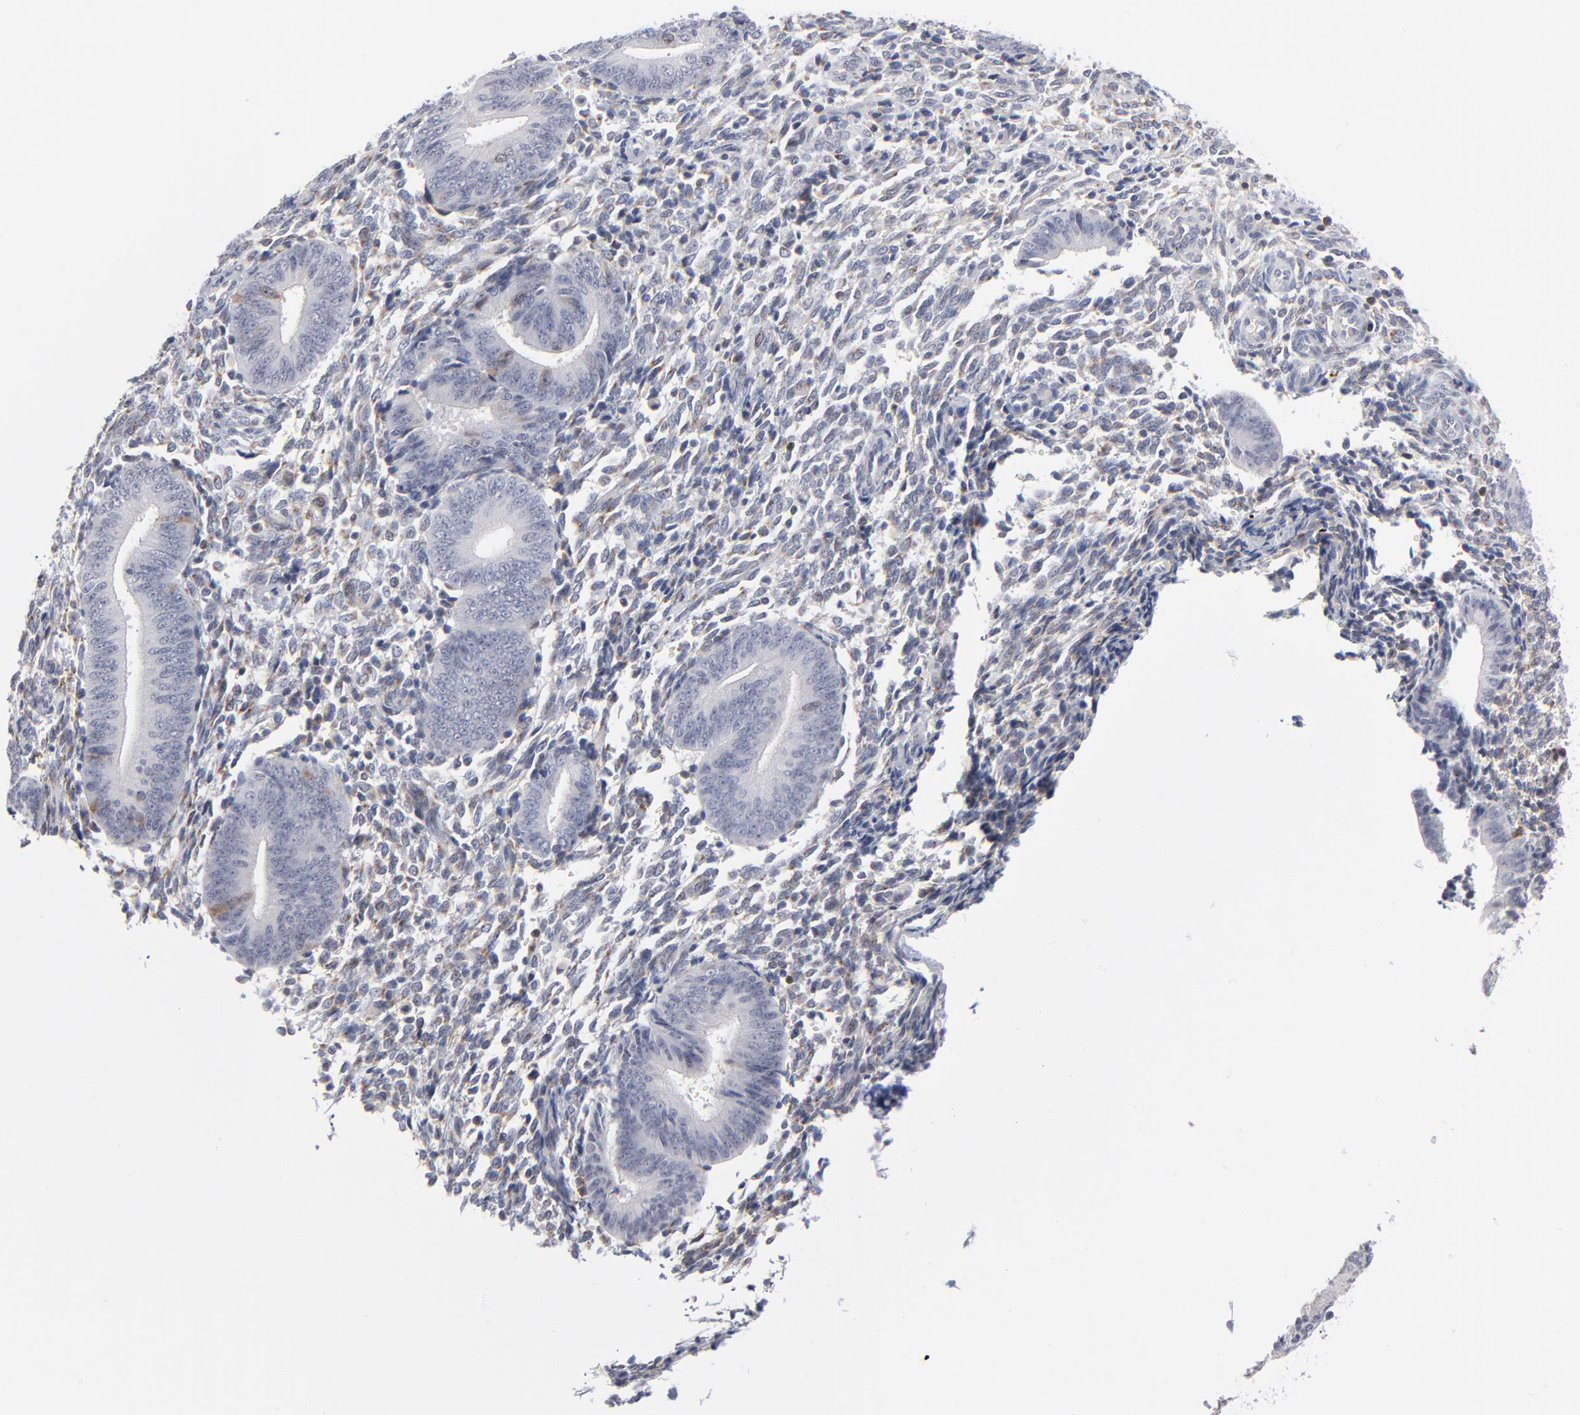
{"staining": {"intensity": "negative", "quantity": "none", "location": "none"}, "tissue": "endometrium", "cell_type": "Cells in endometrial stroma", "image_type": "normal", "snomed": [{"axis": "morphology", "description": "Normal tissue, NOS"}, {"axis": "topography", "description": "Uterus"}, {"axis": "topography", "description": "Endometrium"}], "caption": "Human endometrium stained for a protein using IHC demonstrates no positivity in cells in endometrial stroma.", "gene": "AURKA", "patient": {"sex": "female", "age": 33}}